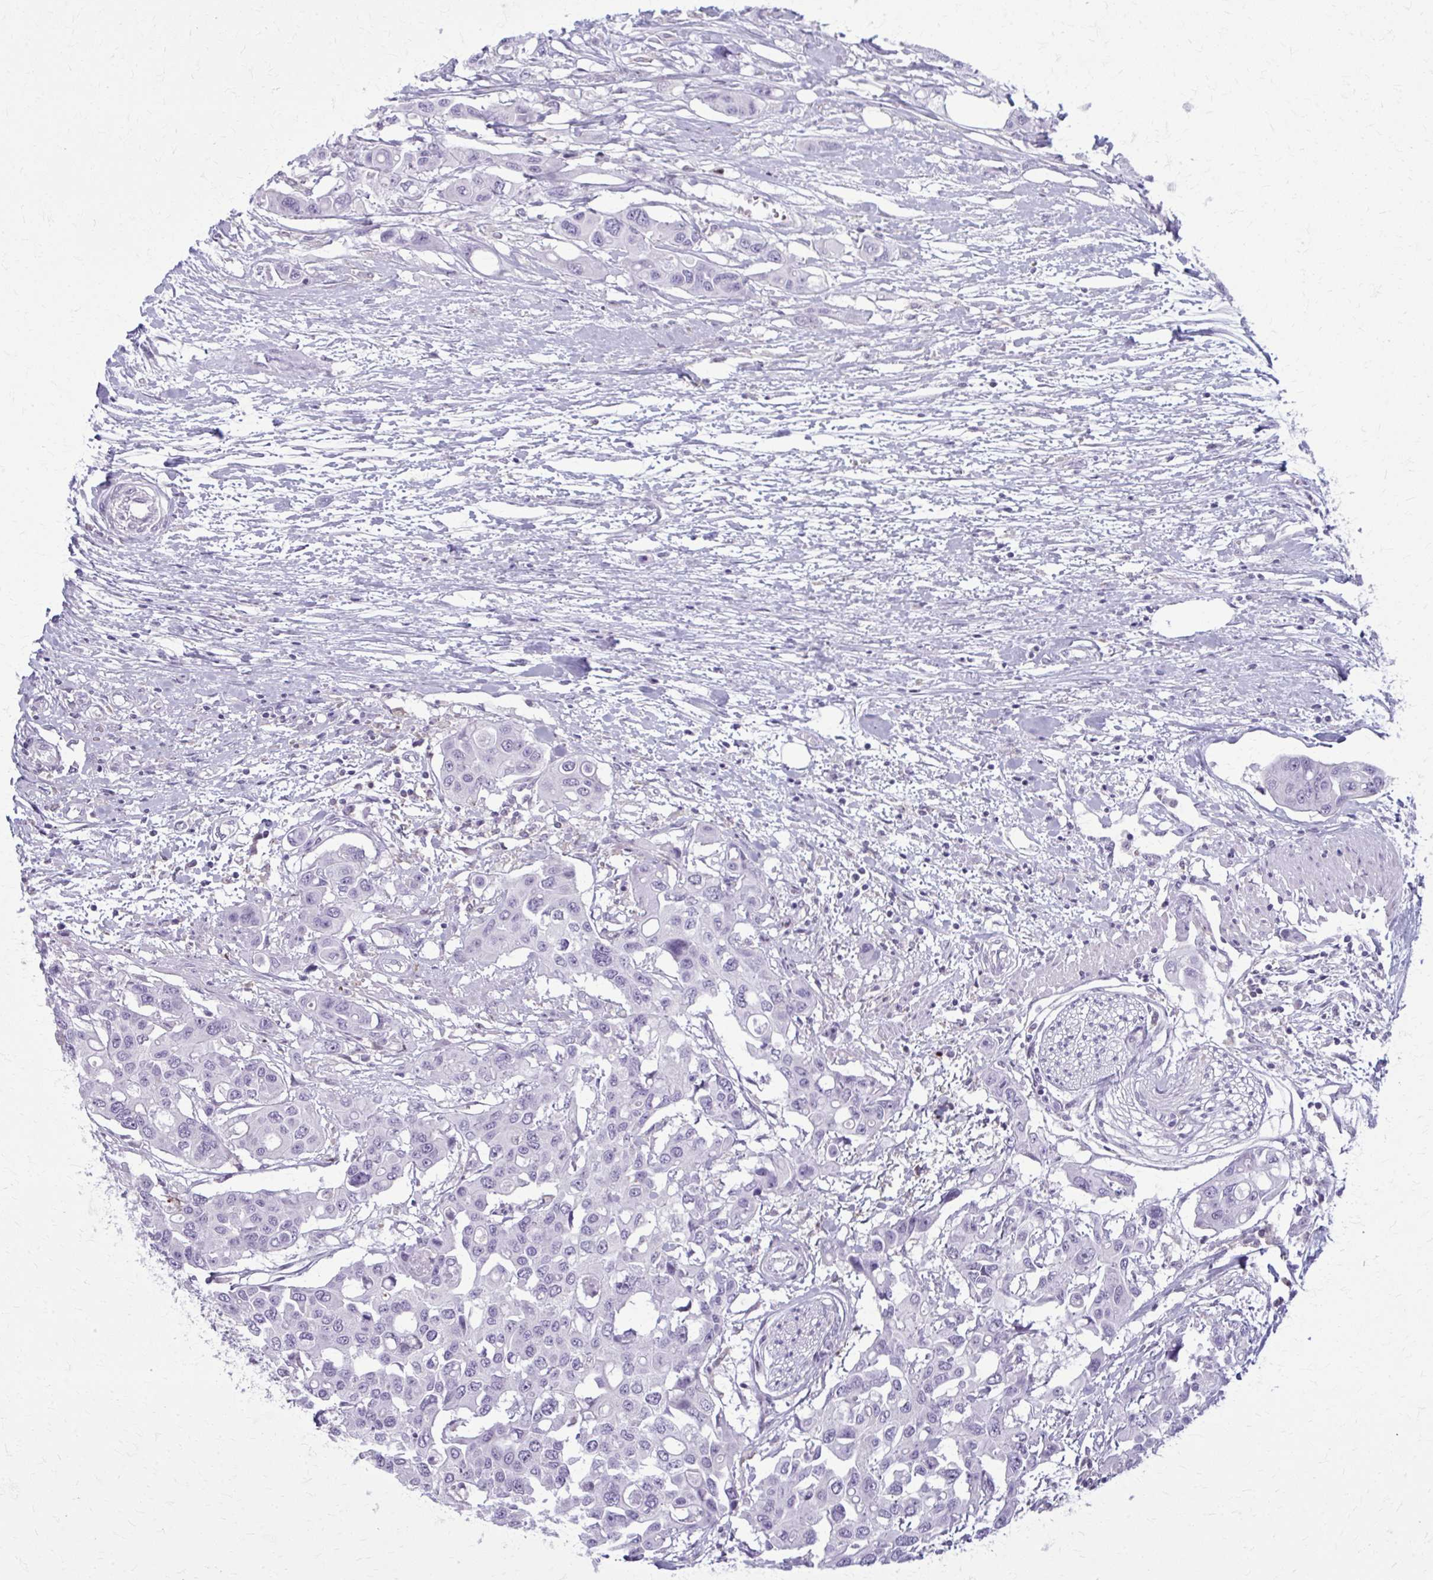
{"staining": {"intensity": "negative", "quantity": "none", "location": "none"}, "tissue": "colorectal cancer", "cell_type": "Tumor cells", "image_type": "cancer", "snomed": [{"axis": "morphology", "description": "Adenocarcinoma, NOS"}, {"axis": "topography", "description": "Colon"}], "caption": "Photomicrograph shows no significant protein positivity in tumor cells of colorectal adenocarcinoma.", "gene": "CARD9", "patient": {"sex": "male", "age": 77}}